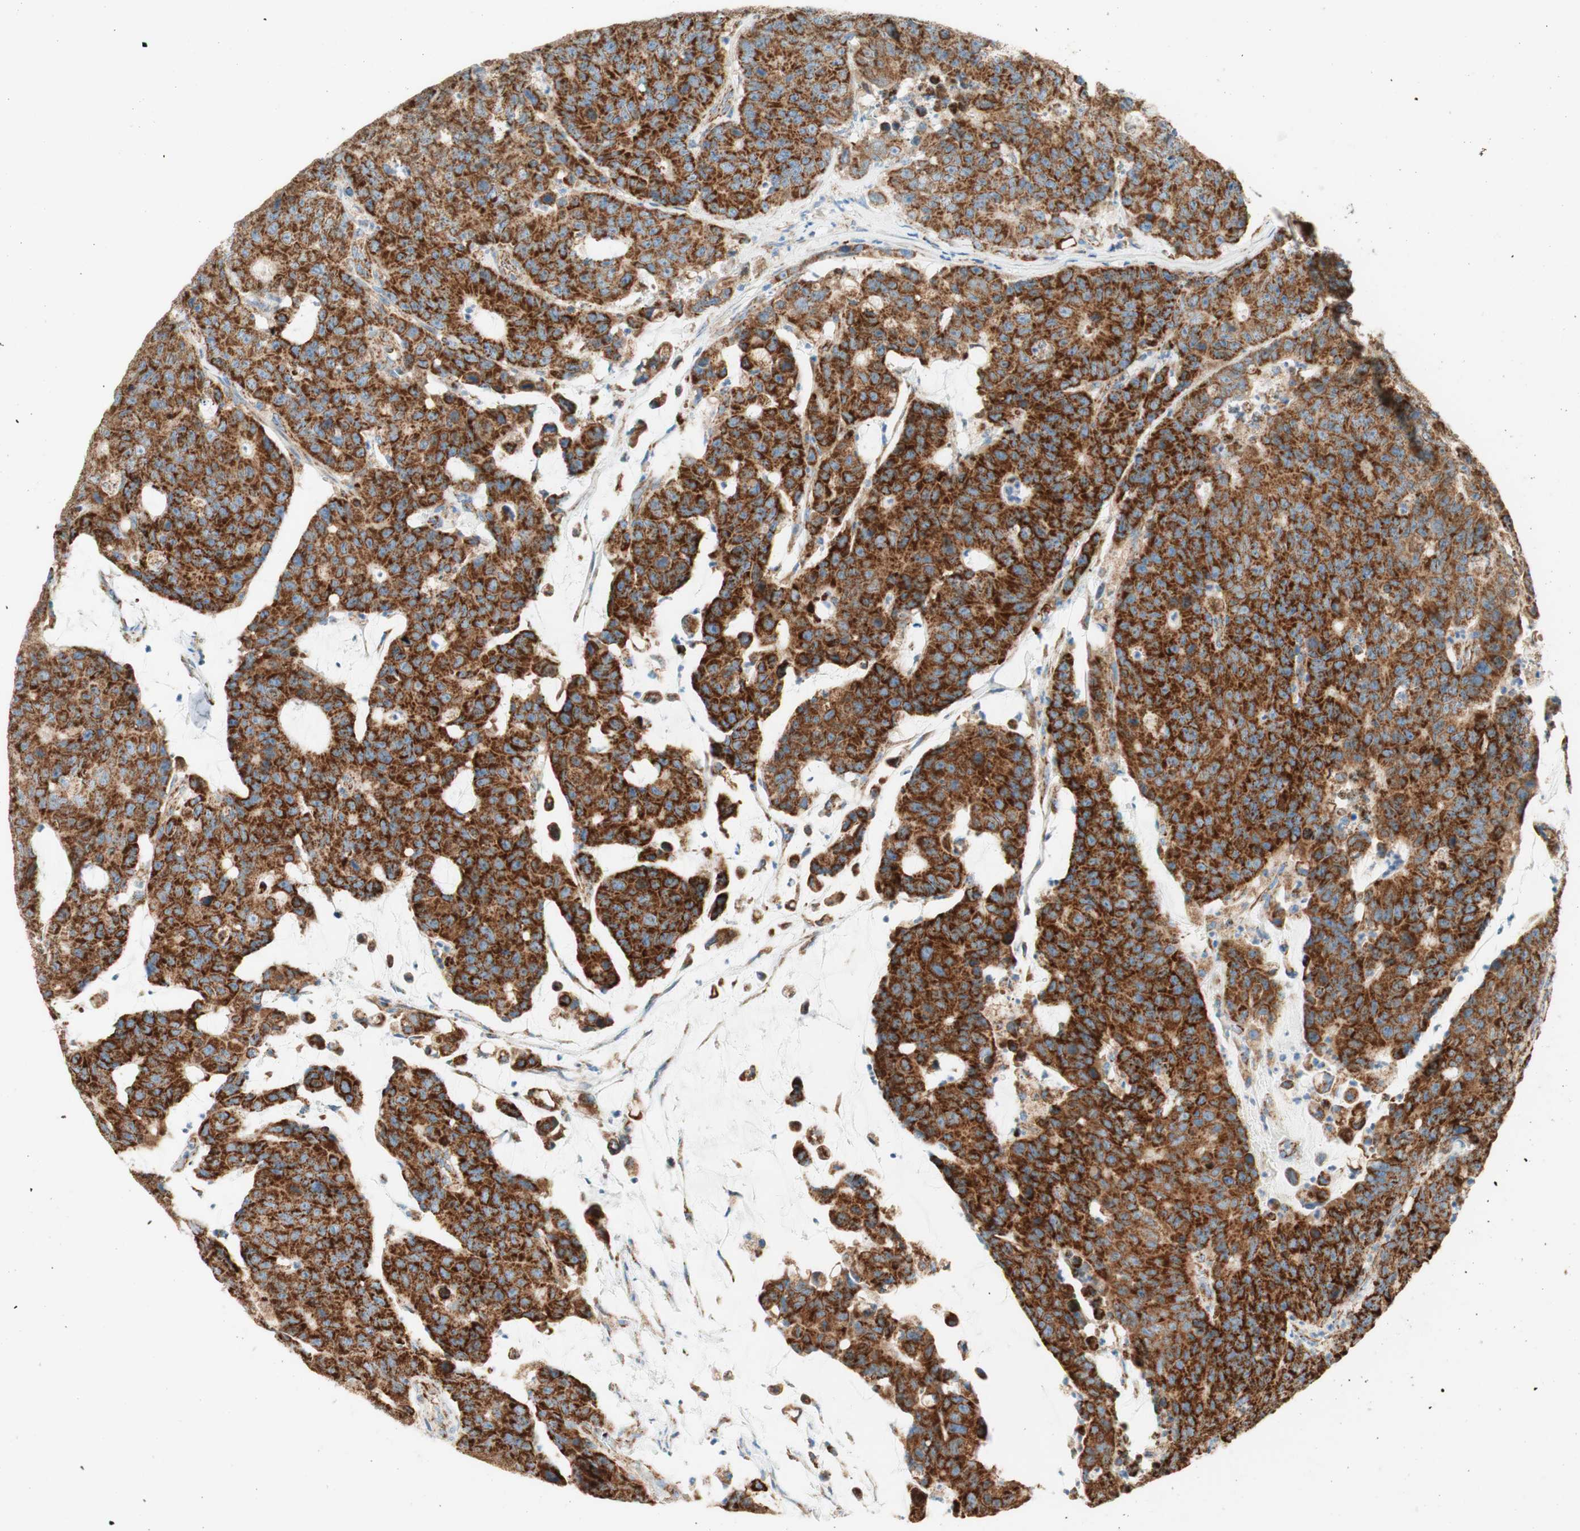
{"staining": {"intensity": "strong", "quantity": ">75%", "location": "cytoplasmic/membranous"}, "tissue": "colorectal cancer", "cell_type": "Tumor cells", "image_type": "cancer", "snomed": [{"axis": "morphology", "description": "Adenocarcinoma, NOS"}, {"axis": "topography", "description": "Colon"}], "caption": "Human colorectal adenocarcinoma stained with a brown dye shows strong cytoplasmic/membranous positive expression in about >75% of tumor cells.", "gene": "TOMM20", "patient": {"sex": "female", "age": 86}}